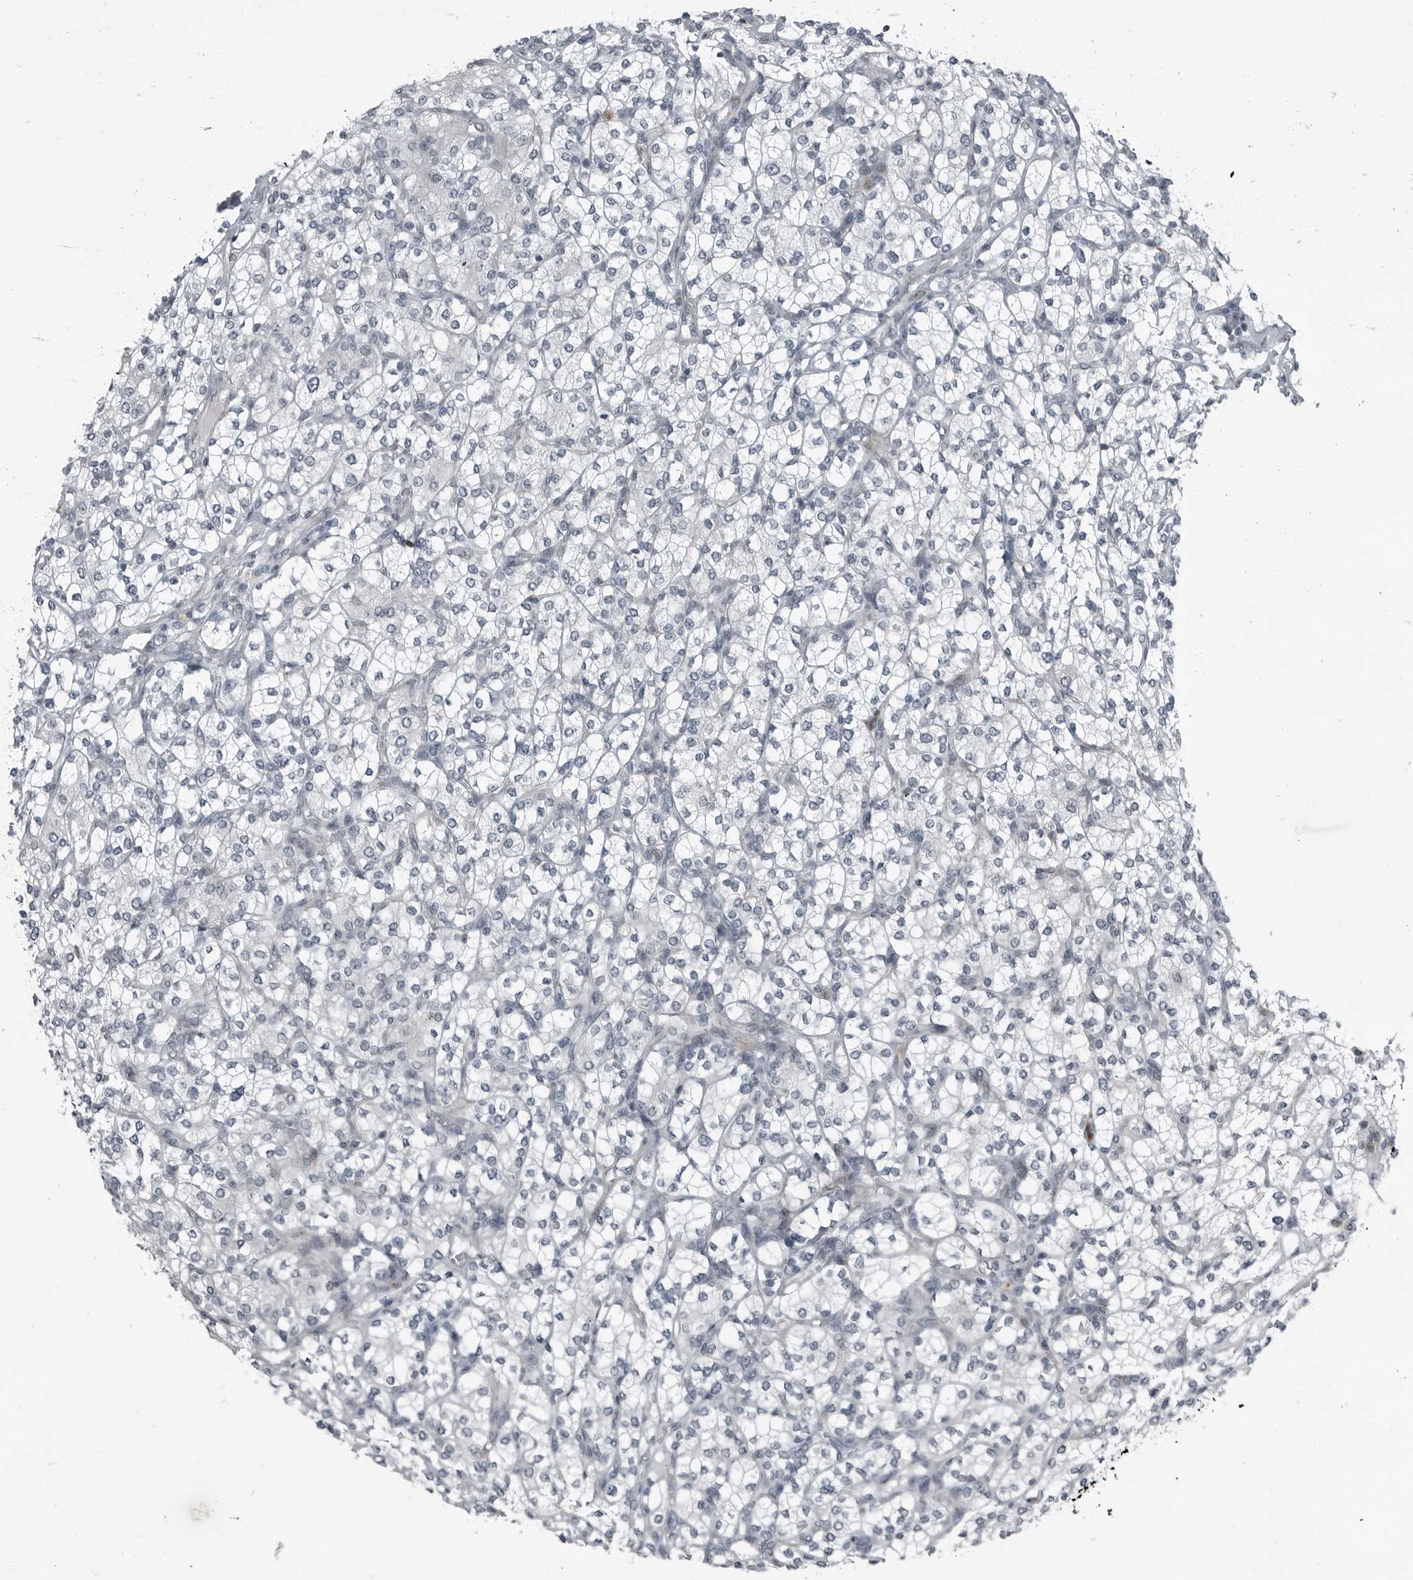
{"staining": {"intensity": "negative", "quantity": "none", "location": "none"}, "tissue": "renal cancer", "cell_type": "Tumor cells", "image_type": "cancer", "snomed": [{"axis": "morphology", "description": "Adenocarcinoma, NOS"}, {"axis": "topography", "description": "Kidney"}], "caption": "Renal cancer (adenocarcinoma) was stained to show a protein in brown. There is no significant expression in tumor cells.", "gene": "GAK", "patient": {"sex": "male", "age": 77}}